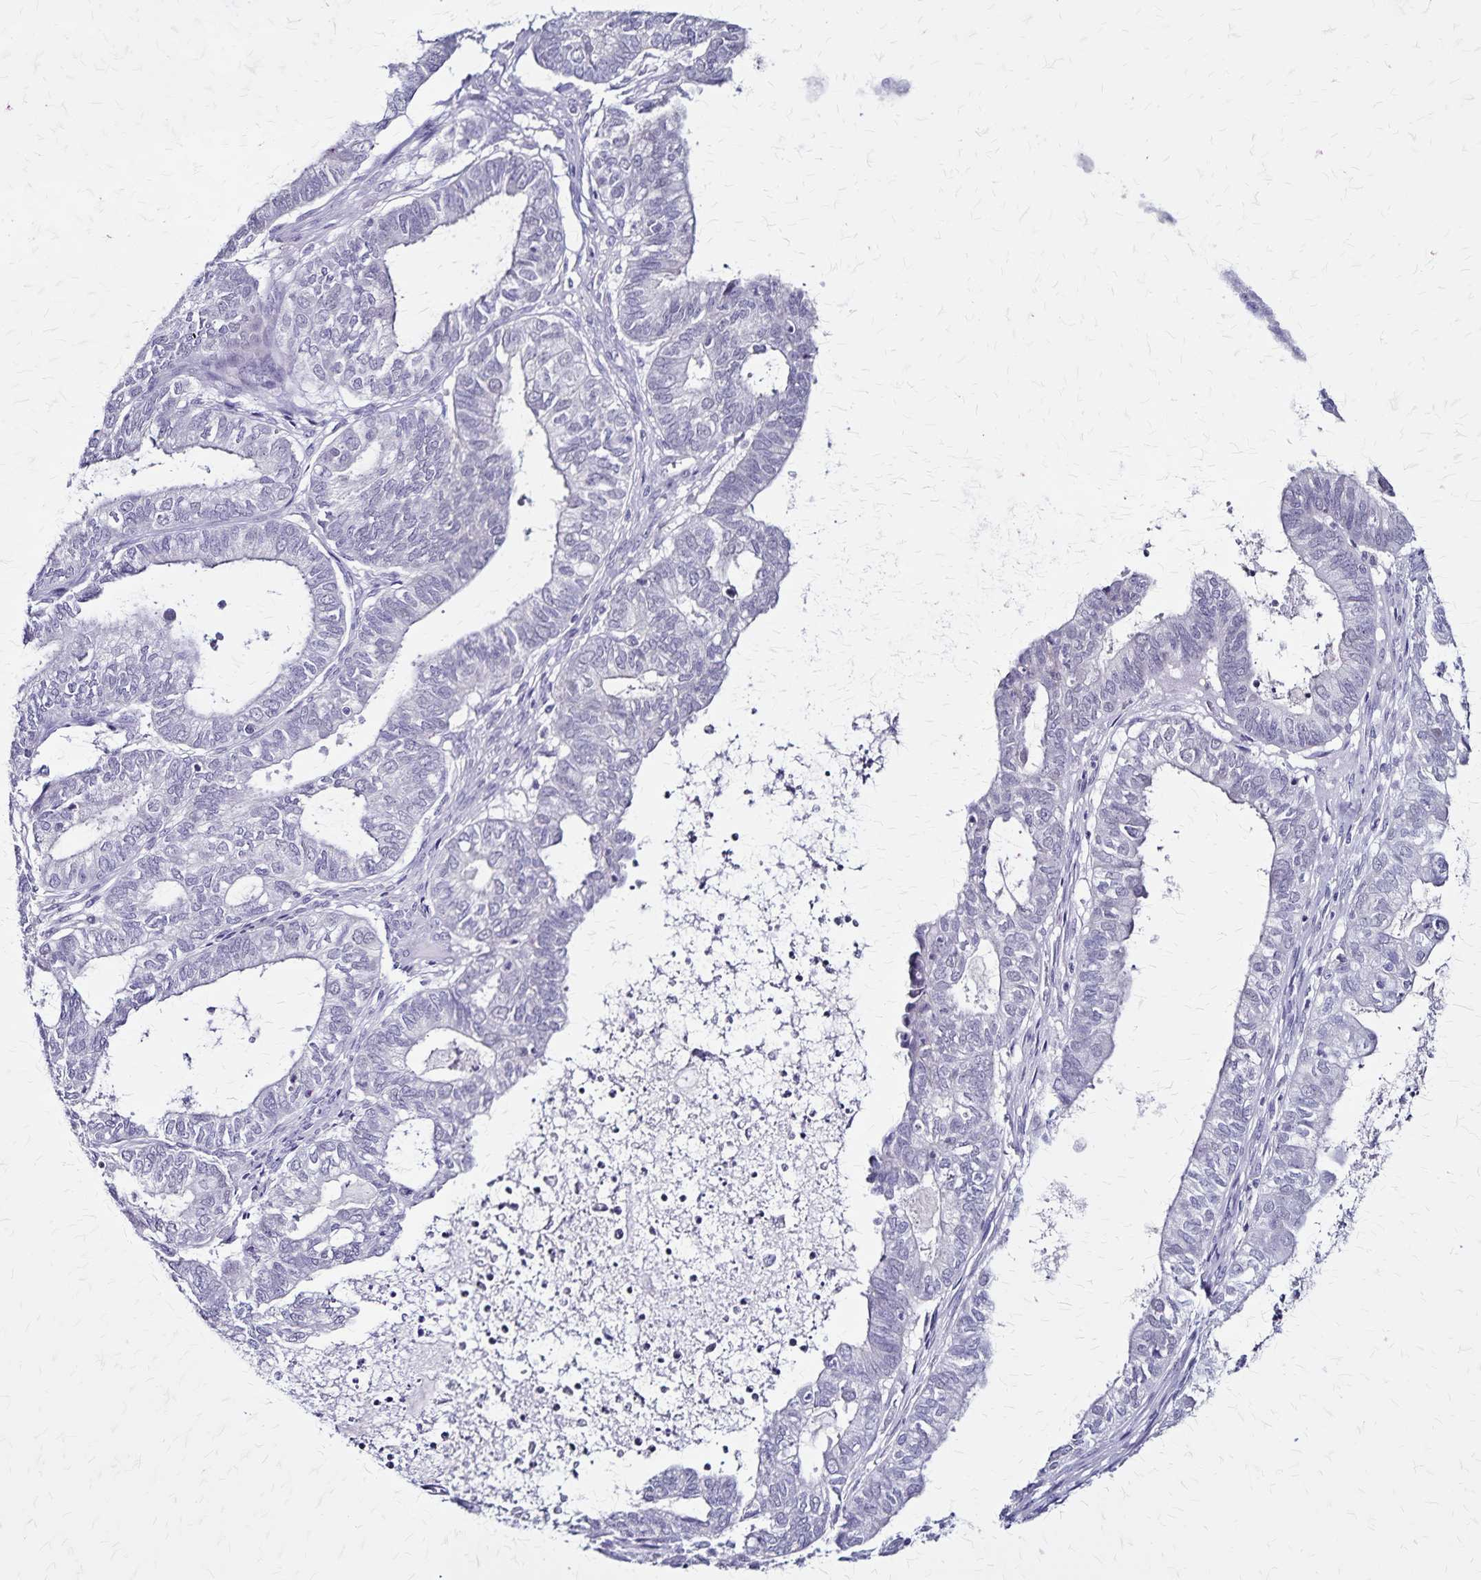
{"staining": {"intensity": "negative", "quantity": "none", "location": "none"}, "tissue": "ovarian cancer", "cell_type": "Tumor cells", "image_type": "cancer", "snomed": [{"axis": "morphology", "description": "Carcinoma, endometroid"}, {"axis": "topography", "description": "Ovary"}], "caption": "Ovarian endometroid carcinoma was stained to show a protein in brown. There is no significant staining in tumor cells.", "gene": "PLXNA4", "patient": {"sex": "female", "age": 64}}